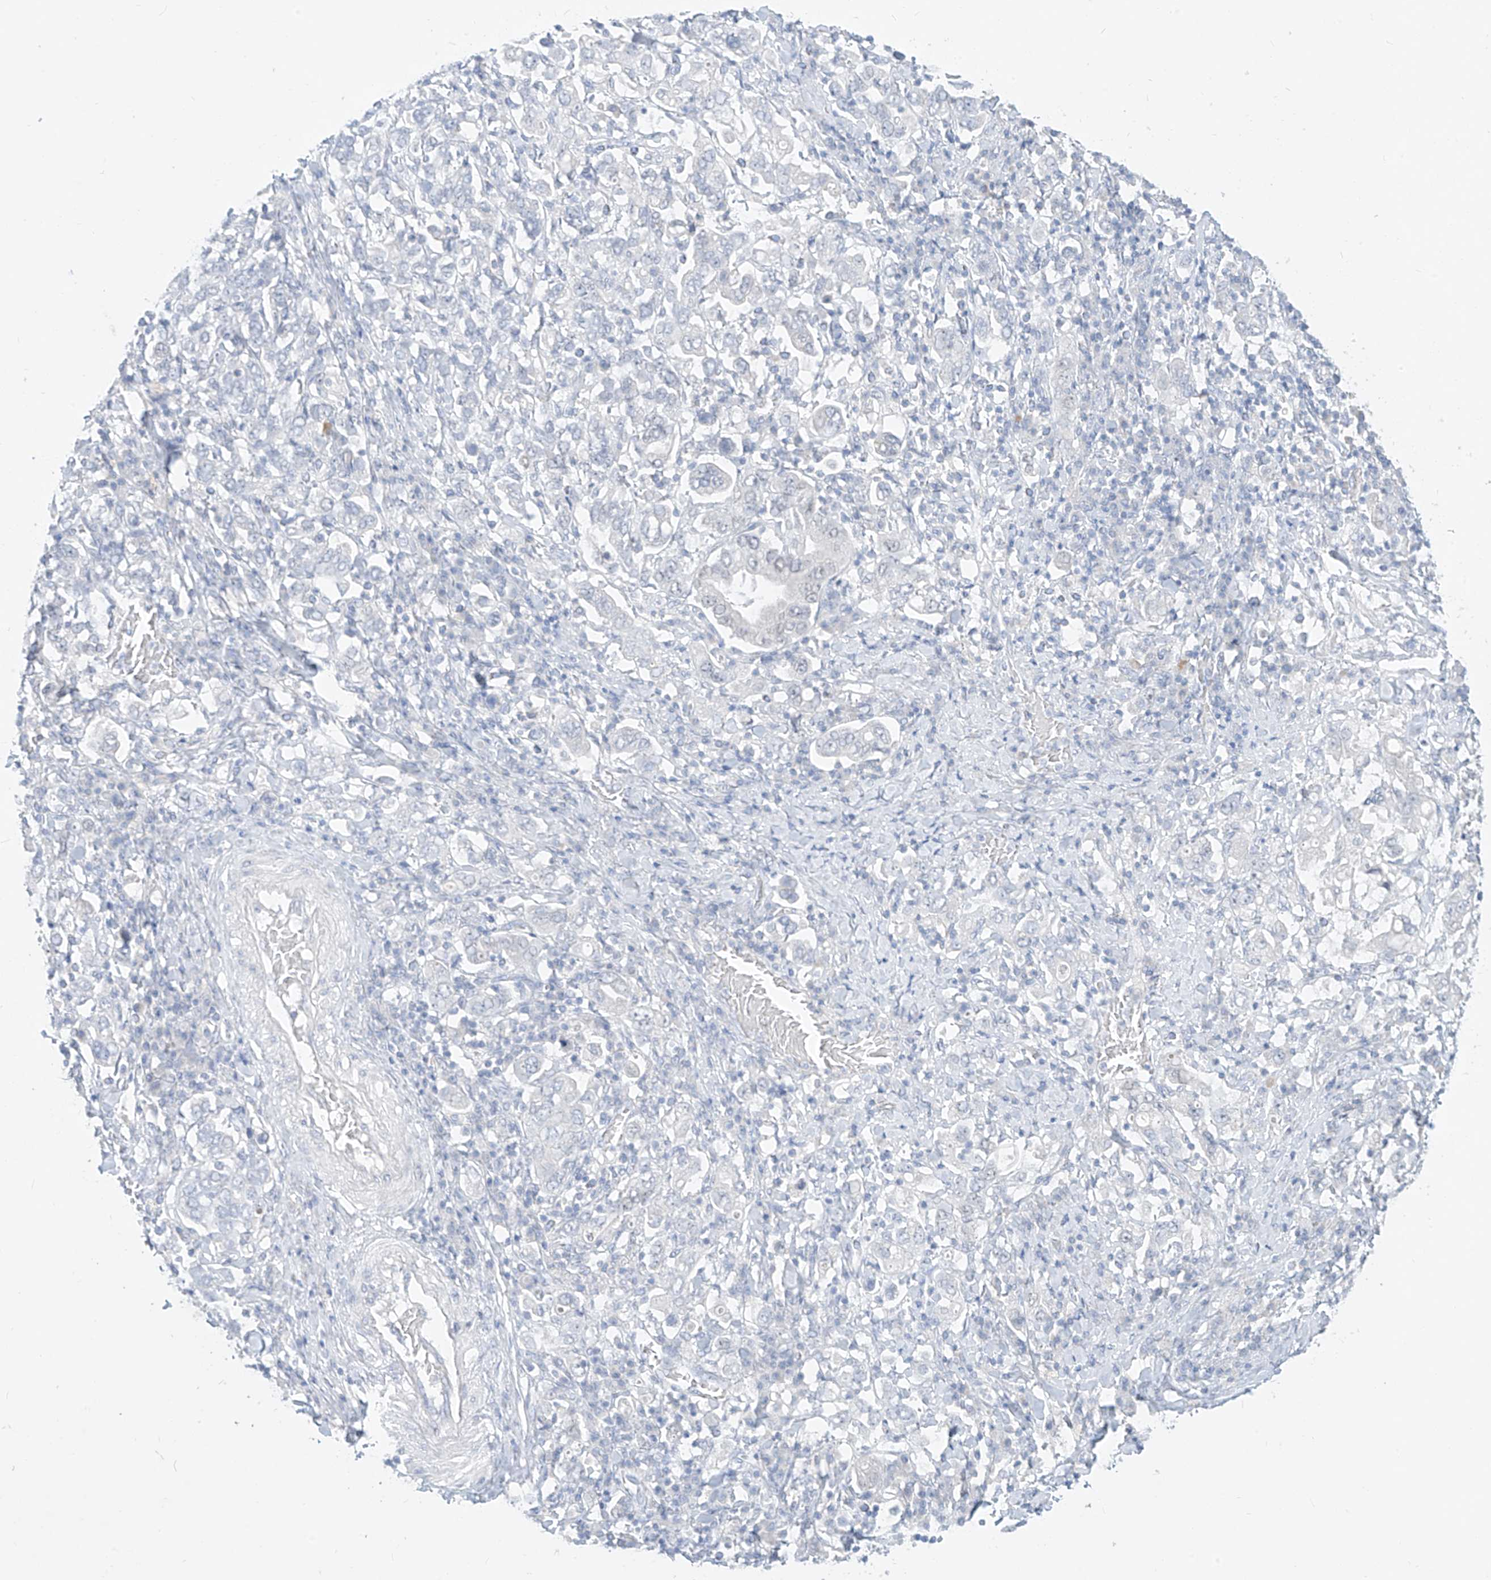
{"staining": {"intensity": "negative", "quantity": "none", "location": "none"}, "tissue": "stomach cancer", "cell_type": "Tumor cells", "image_type": "cancer", "snomed": [{"axis": "morphology", "description": "Adenocarcinoma, NOS"}, {"axis": "topography", "description": "Stomach, upper"}], "caption": "IHC image of neoplastic tissue: stomach cancer stained with DAB (3,3'-diaminobenzidine) demonstrates no significant protein positivity in tumor cells. (Brightfield microscopy of DAB (3,3'-diaminobenzidine) immunohistochemistry (IHC) at high magnification).", "gene": "BARX2", "patient": {"sex": "male", "age": 62}}